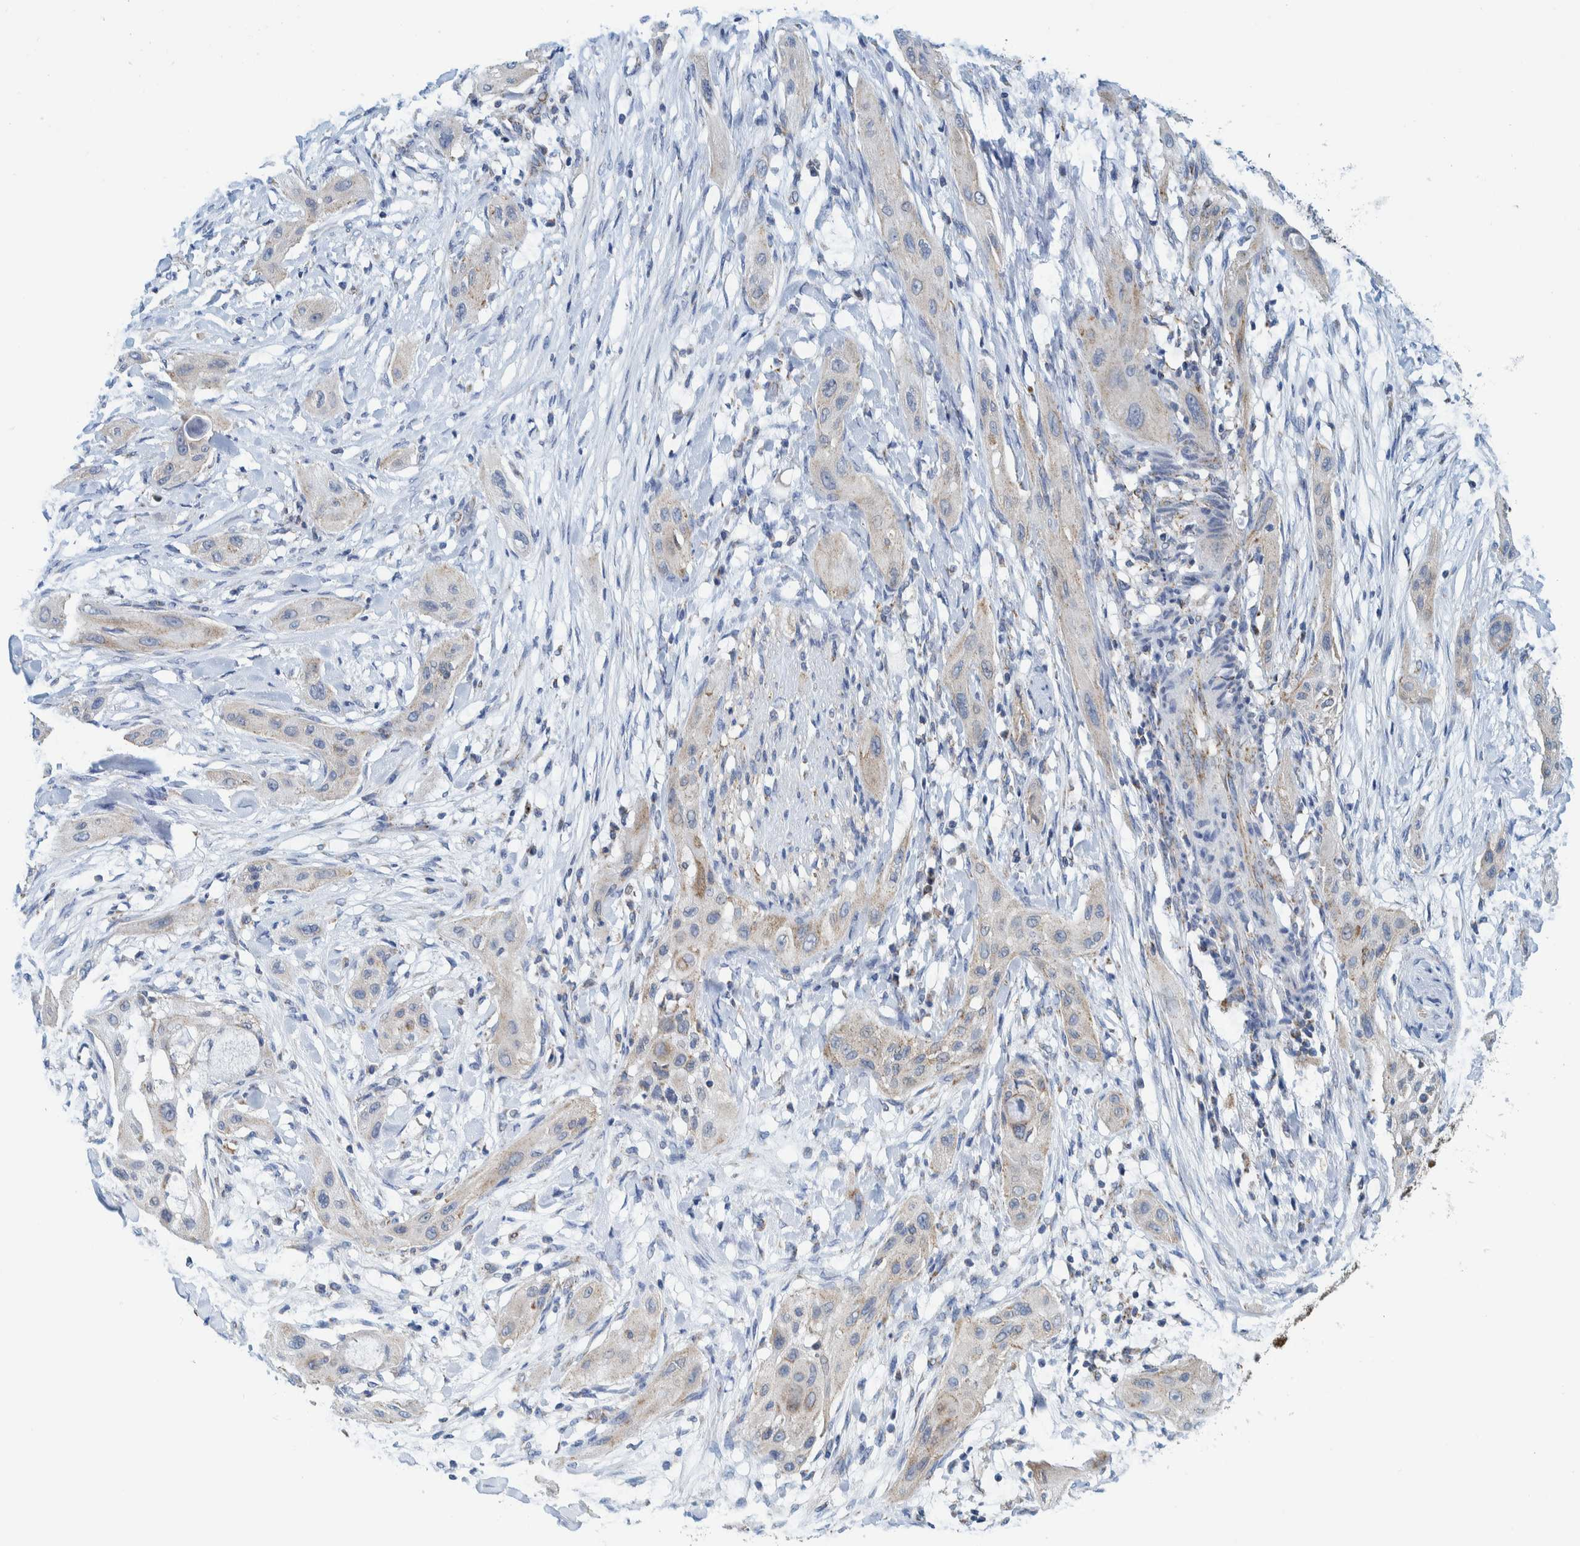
{"staining": {"intensity": "weak", "quantity": "<25%", "location": "cytoplasmic/membranous"}, "tissue": "lung cancer", "cell_type": "Tumor cells", "image_type": "cancer", "snomed": [{"axis": "morphology", "description": "Squamous cell carcinoma, NOS"}, {"axis": "topography", "description": "Lung"}], "caption": "High magnification brightfield microscopy of lung cancer (squamous cell carcinoma) stained with DAB (brown) and counterstained with hematoxylin (blue): tumor cells show no significant staining.", "gene": "MRPS7", "patient": {"sex": "female", "age": 47}}